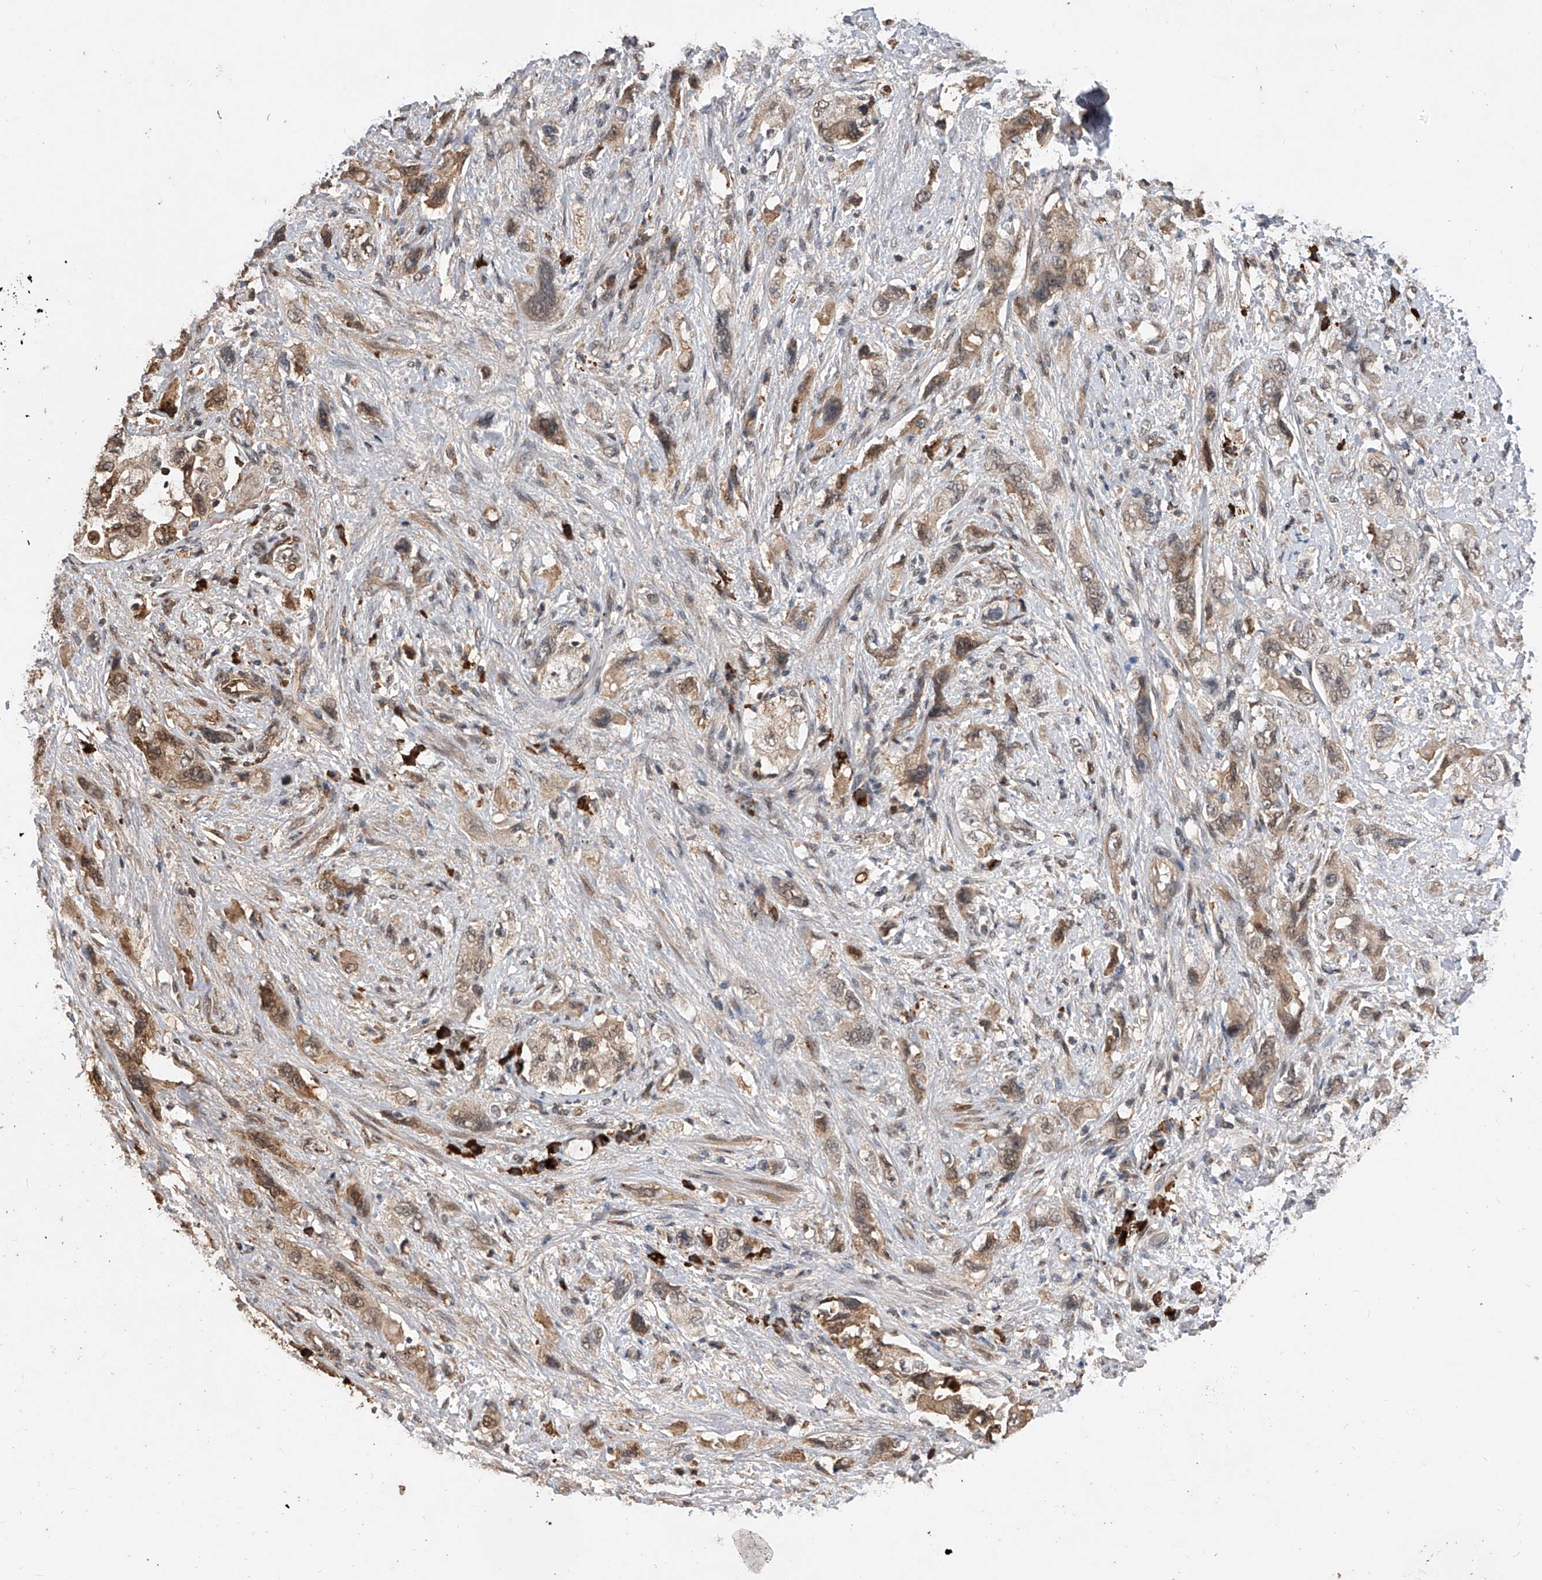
{"staining": {"intensity": "weak", "quantity": ">75%", "location": "cytoplasmic/membranous"}, "tissue": "pancreatic cancer", "cell_type": "Tumor cells", "image_type": "cancer", "snomed": [{"axis": "morphology", "description": "Adenocarcinoma, NOS"}, {"axis": "topography", "description": "Pancreas"}], "caption": "Pancreatic cancer stained for a protein (brown) displays weak cytoplasmic/membranous positive staining in about >75% of tumor cells.", "gene": "CFAP410", "patient": {"sex": "female", "age": 73}}